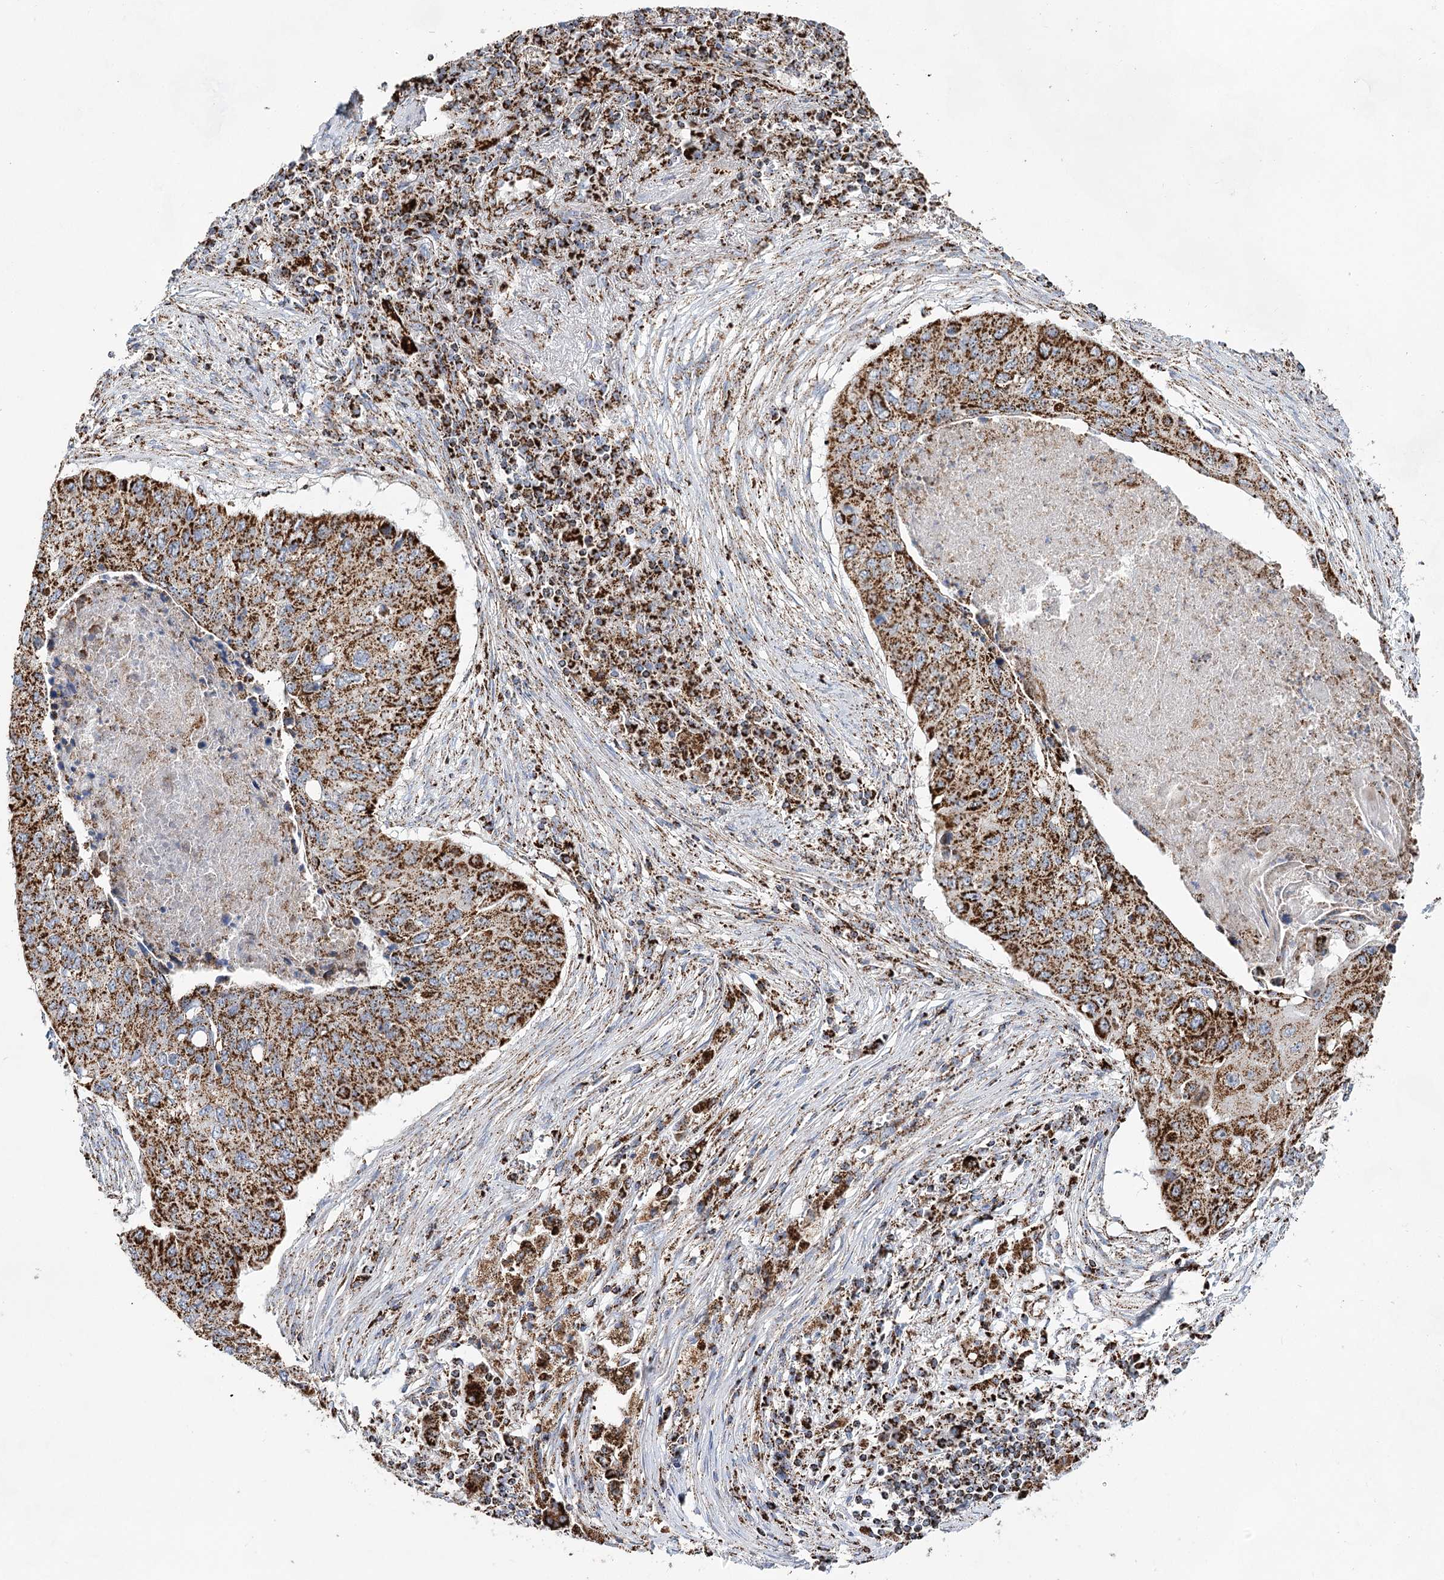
{"staining": {"intensity": "strong", "quantity": ">75%", "location": "cytoplasmic/membranous"}, "tissue": "lung cancer", "cell_type": "Tumor cells", "image_type": "cancer", "snomed": [{"axis": "morphology", "description": "Squamous cell carcinoma, NOS"}, {"axis": "topography", "description": "Lung"}], "caption": "The photomicrograph reveals immunohistochemical staining of lung cancer. There is strong cytoplasmic/membranous positivity is identified in about >75% of tumor cells.", "gene": "NADK2", "patient": {"sex": "female", "age": 63}}